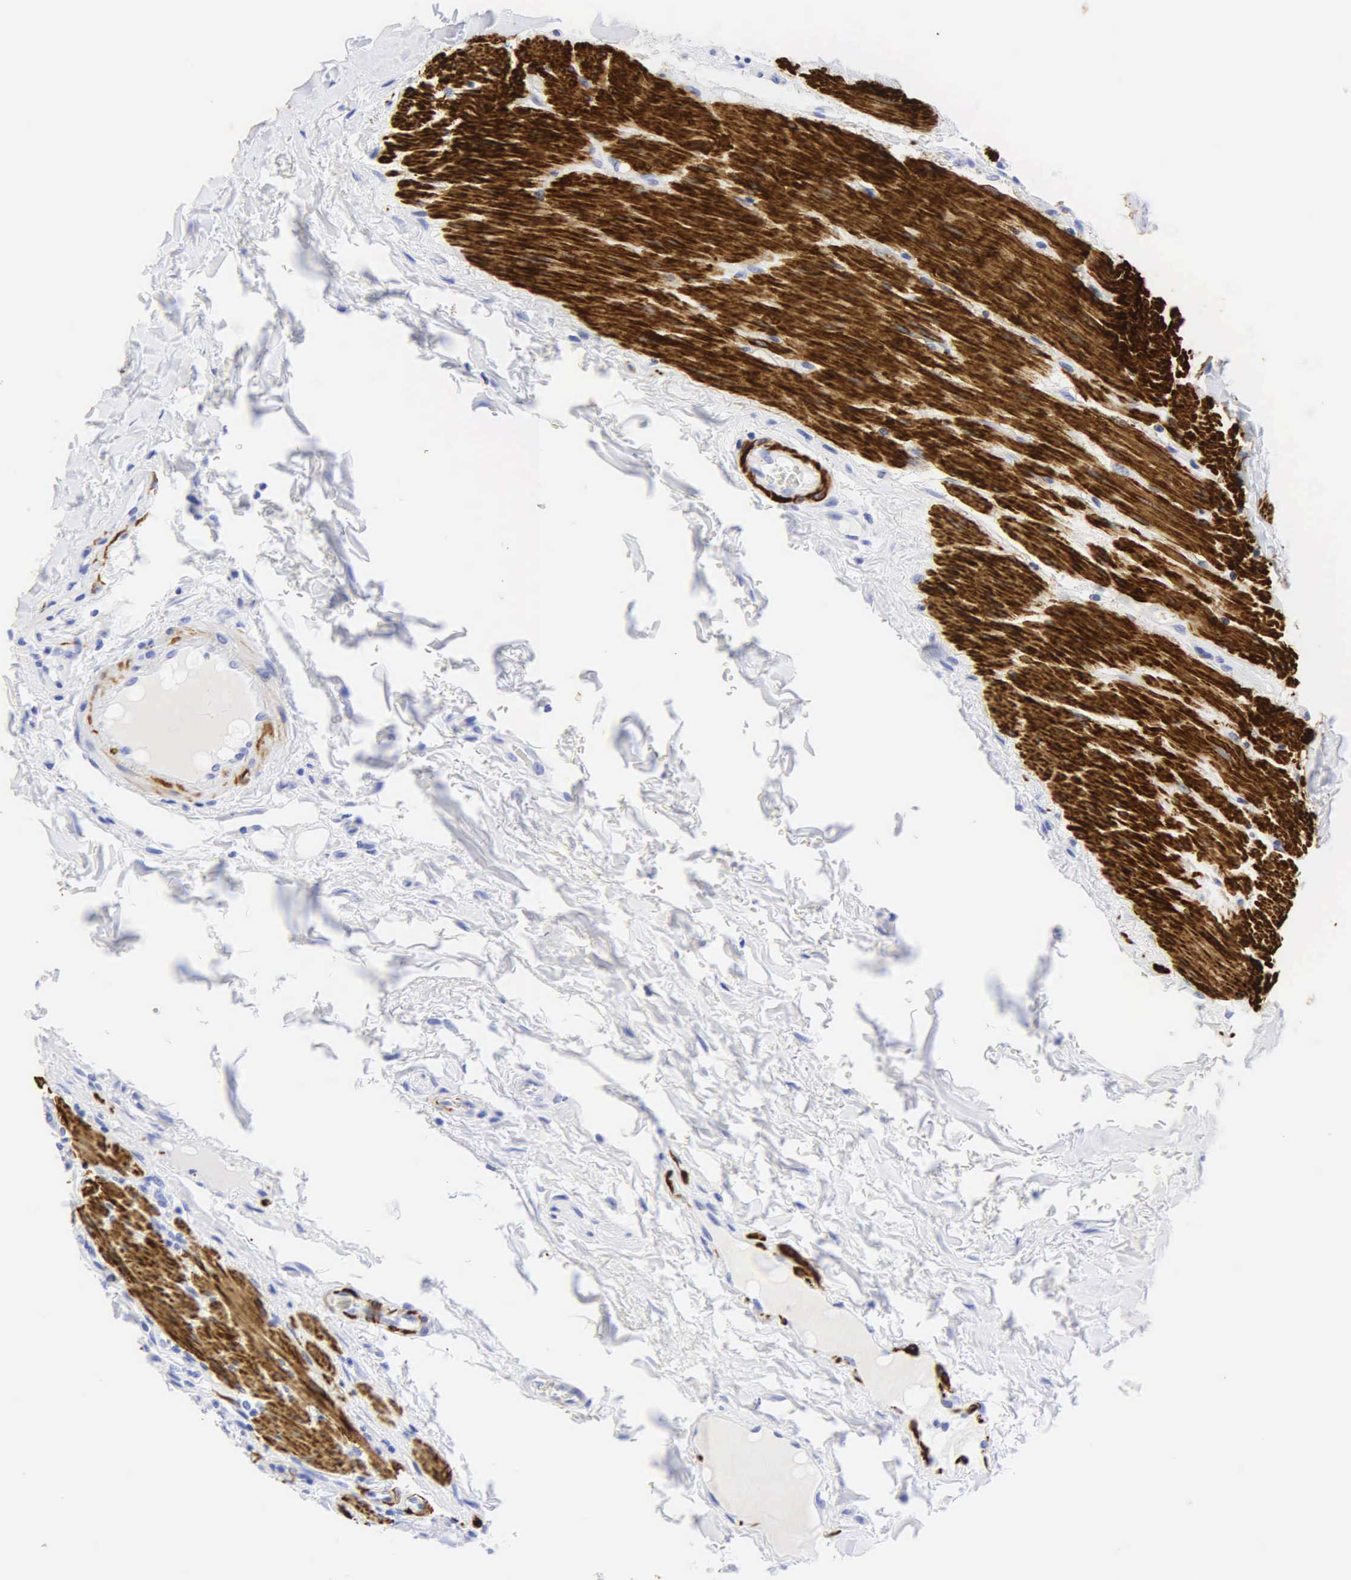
{"staining": {"intensity": "negative", "quantity": "none", "location": "none"}, "tissue": "rectum", "cell_type": "Glandular cells", "image_type": "normal", "snomed": [{"axis": "morphology", "description": "Normal tissue, NOS"}, {"axis": "topography", "description": "Rectum"}], "caption": "The image exhibits no significant staining in glandular cells of rectum. (Immunohistochemistry, brightfield microscopy, high magnification).", "gene": "DES", "patient": {"sex": "female", "age": 60}}